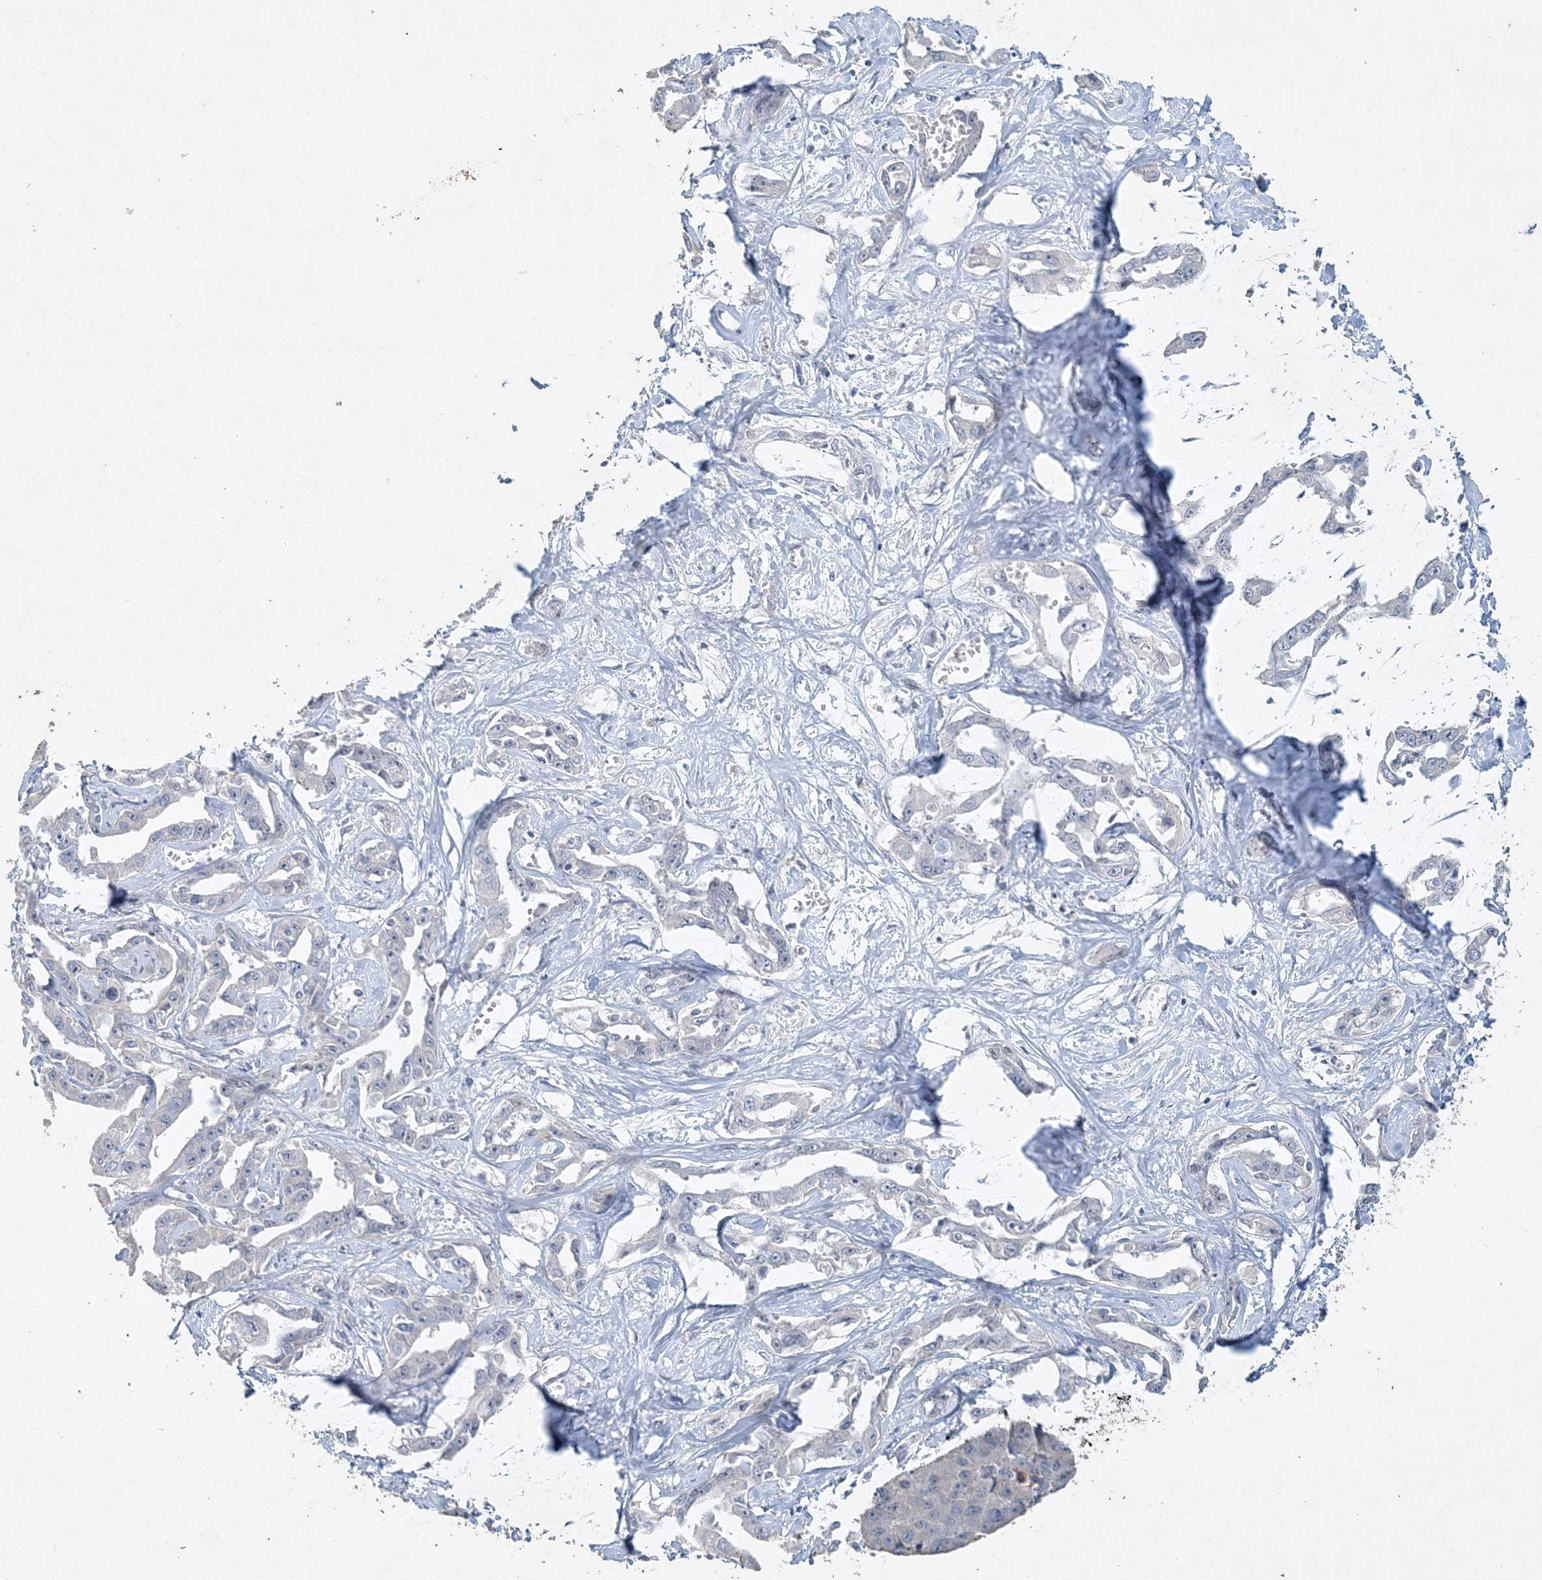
{"staining": {"intensity": "negative", "quantity": "none", "location": "none"}, "tissue": "liver cancer", "cell_type": "Tumor cells", "image_type": "cancer", "snomed": [{"axis": "morphology", "description": "Cholangiocarcinoma"}, {"axis": "topography", "description": "Liver"}], "caption": "DAB (3,3'-diaminobenzidine) immunohistochemical staining of human liver cancer (cholangiocarcinoma) shows no significant expression in tumor cells.", "gene": "DNAH5", "patient": {"sex": "male", "age": 59}}